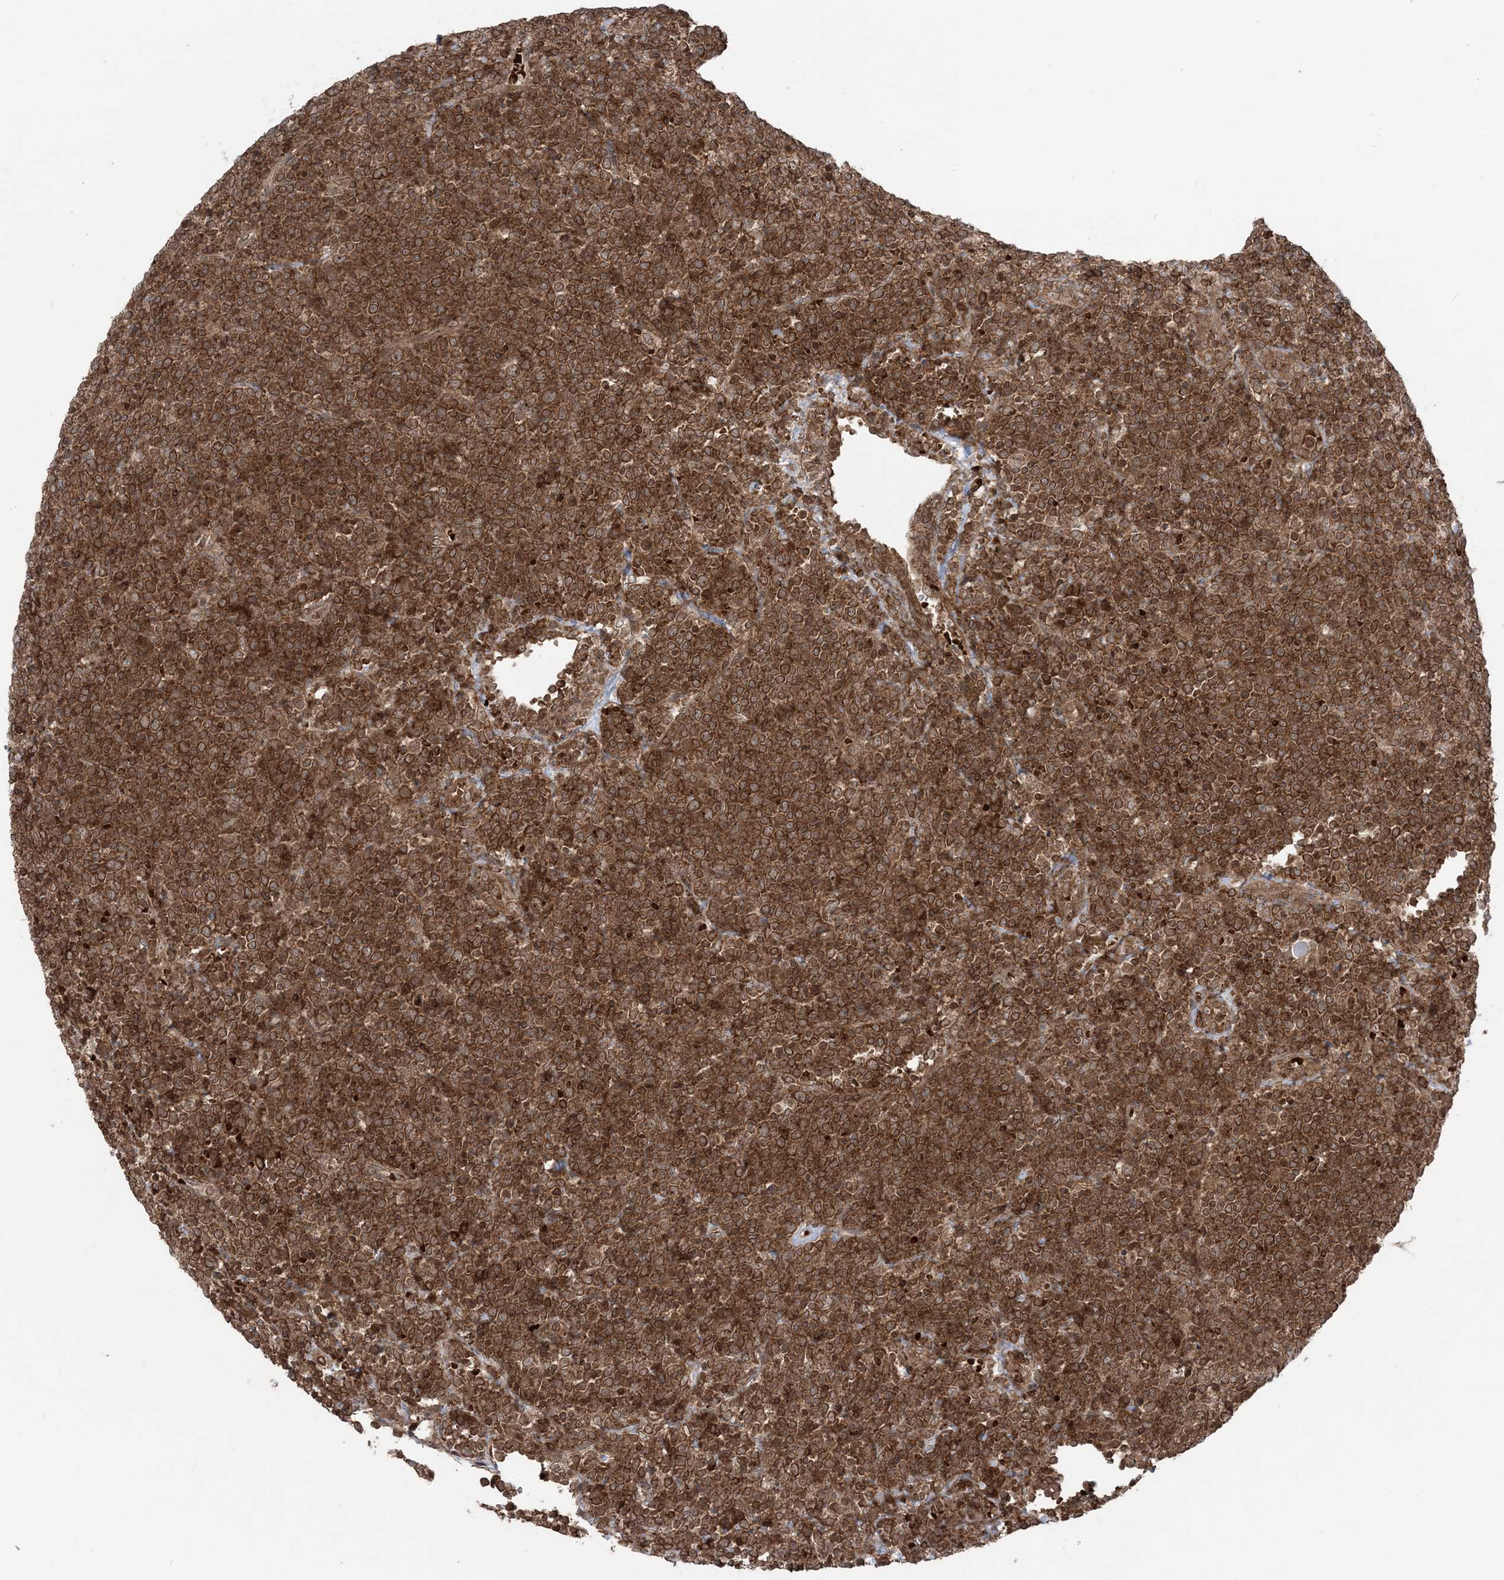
{"staining": {"intensity": "strong", "quantity": ">75%", "location": "cytoplasmic/membranous"}, "tissue": "lymphoma", "cell_type": "Tumor cells", "image_type": "cancer", "snomed": [{"axis": "morphology", "description": "Malignant lymphoma, non-Hodgkin's type, High grade"}, {"axis": "topography", "description": "Lymph node"}], "caption": "DAB immunohistochemical staining of high-grade malignant lymphoma, non-Hodgkin's type demonstrates strong cytoplasmic/membranous protein expression in about >75% of tumor cells.", "gene": "DDX19B", "patient": {"sex": "male", "age": 61}}